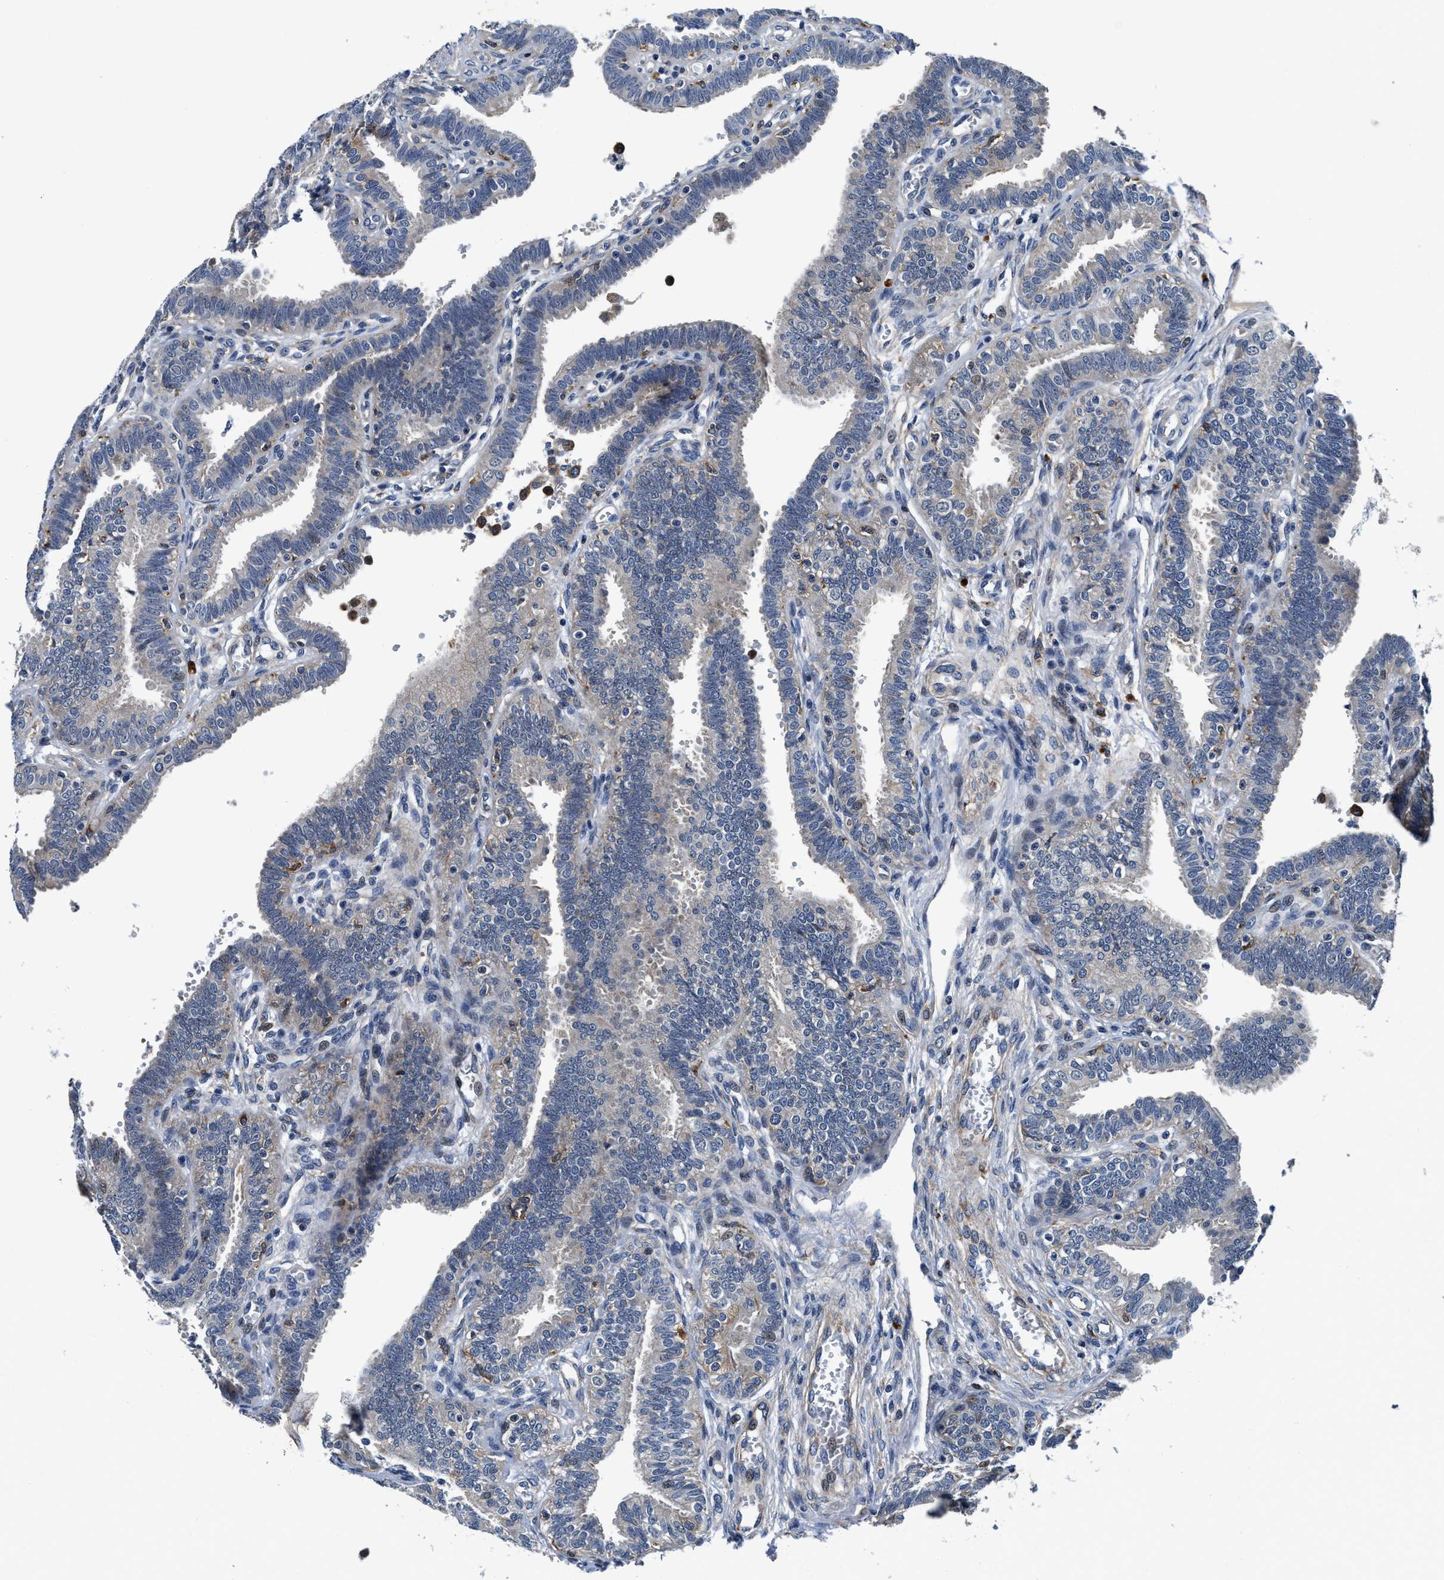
{"staining": {"intensity": "negative", "quantity": "none", "location": "none"}, "tissue": "fallopian tube", "cell_type": "Glandular cells", "image_type": "normal", "snomed": [{"axis": "morphology", "description": "Normal tissue, NOS"}, {"axis": "topography", "description": "Fallopian tube"}, {"axis": "topography", "description": "Placenta"}], "caption": "Fallopian tube was stained to show a protein in brown. There is no significant positivity in glandular cells. (DAB (3,3'-diaminobenzidine) immunohistochemistry (IHC) visualized using brightfield microscopy, high magnification).", "gene": "C2orf66", "patient": {"sex": "female", "age": 34}}